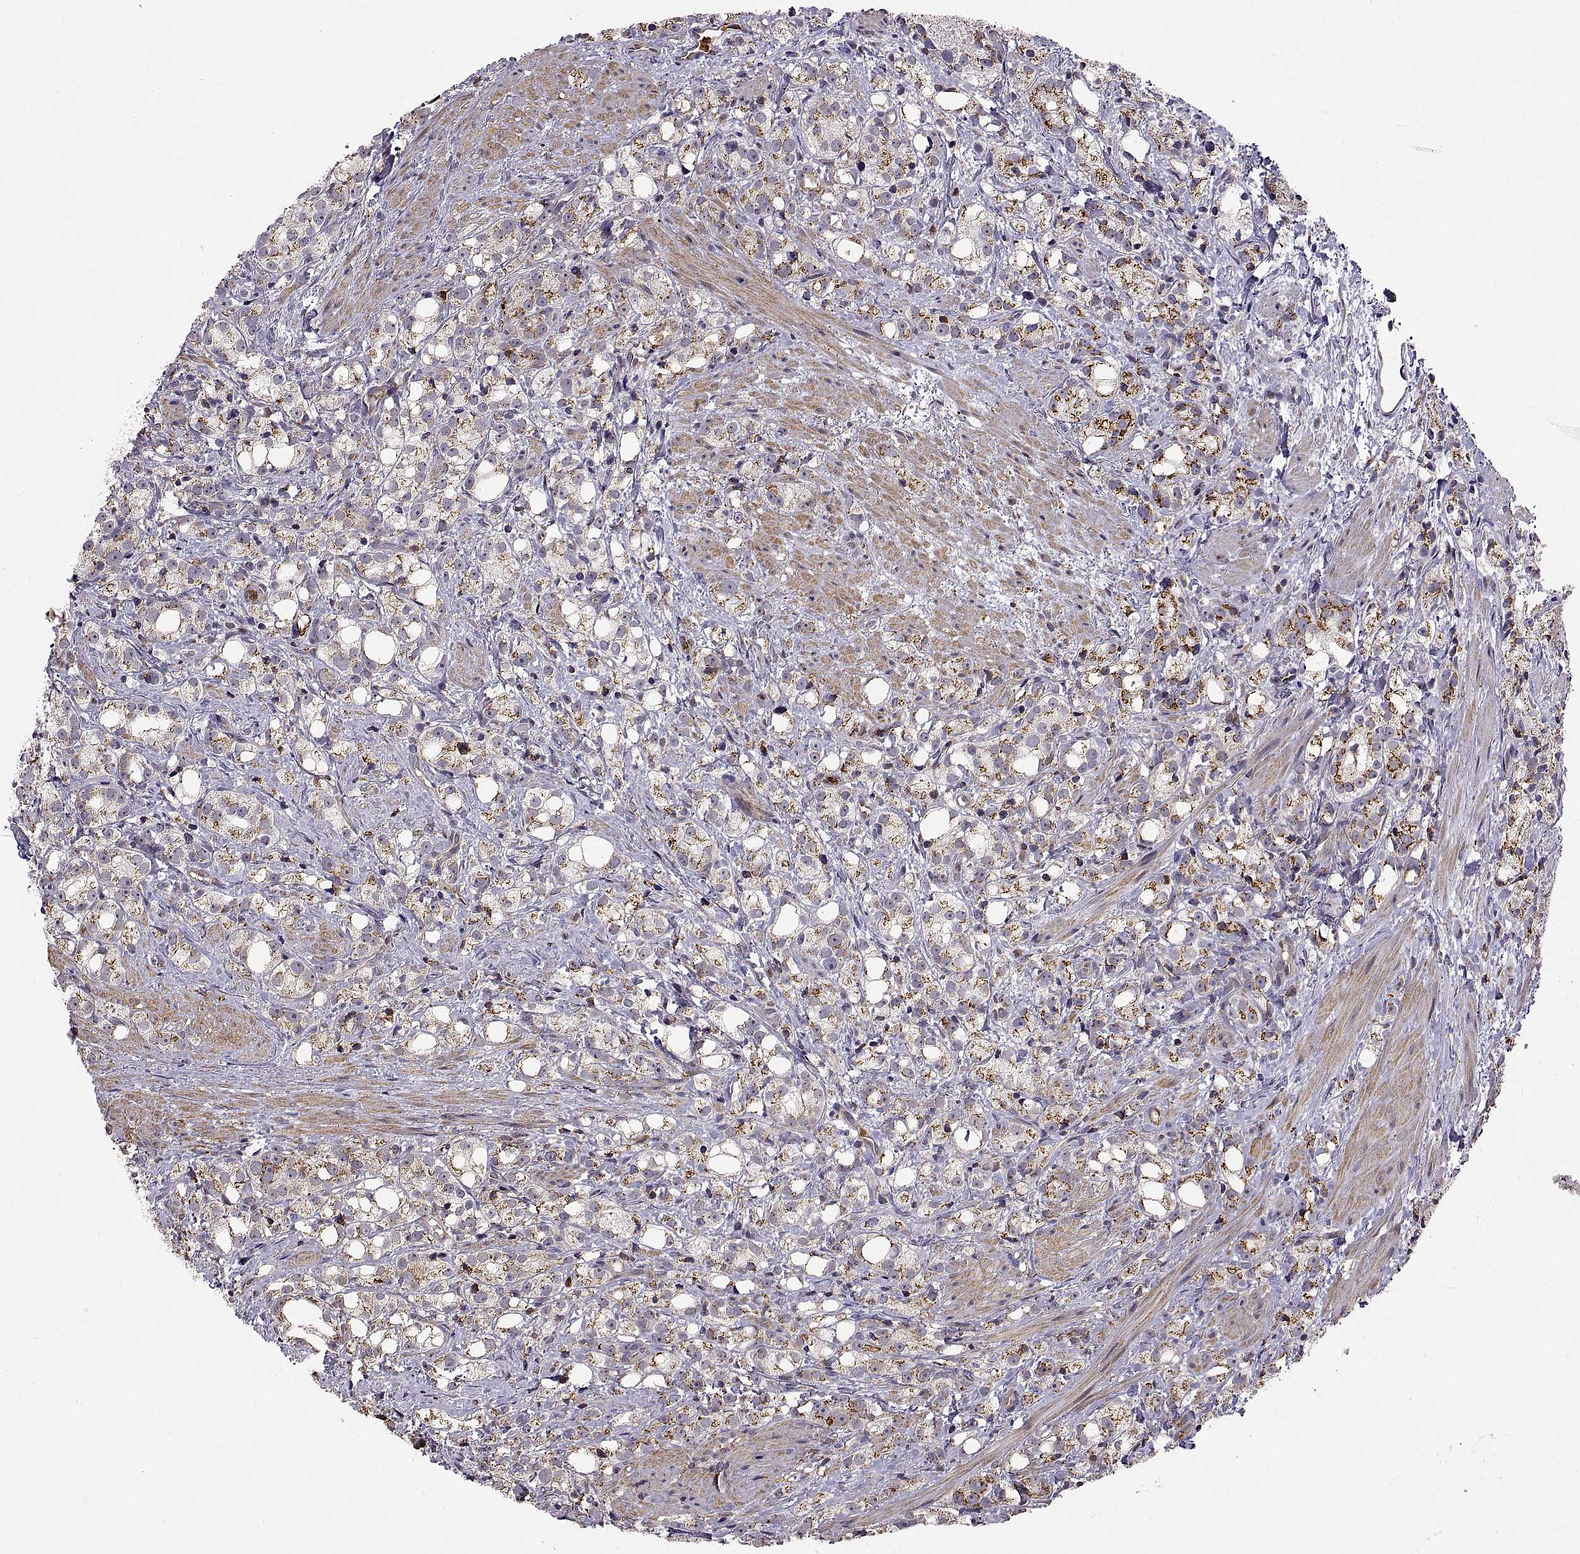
{"staining": {"intensity": "strong", "quantity": ">75%", "location": "cytoplasmic/membranous"}, "tissue": "prostate cancer", "cell_type": "Tumor cells", "image_type": "cancer", "snomed": [{"axis": "morphology", "description": "Adenocarcinoma, High grade"}, {"axis": "topography", "description": "Prostate"}], "caption": "The image exhibits a brown stain indicating the presence of a protein in the cytoplasmic/membranous of tumor cells in prostate adenocarcinoma (high-grade).", "gene": "ACAP1", "patient": {"sex": "male", "age": 53}}